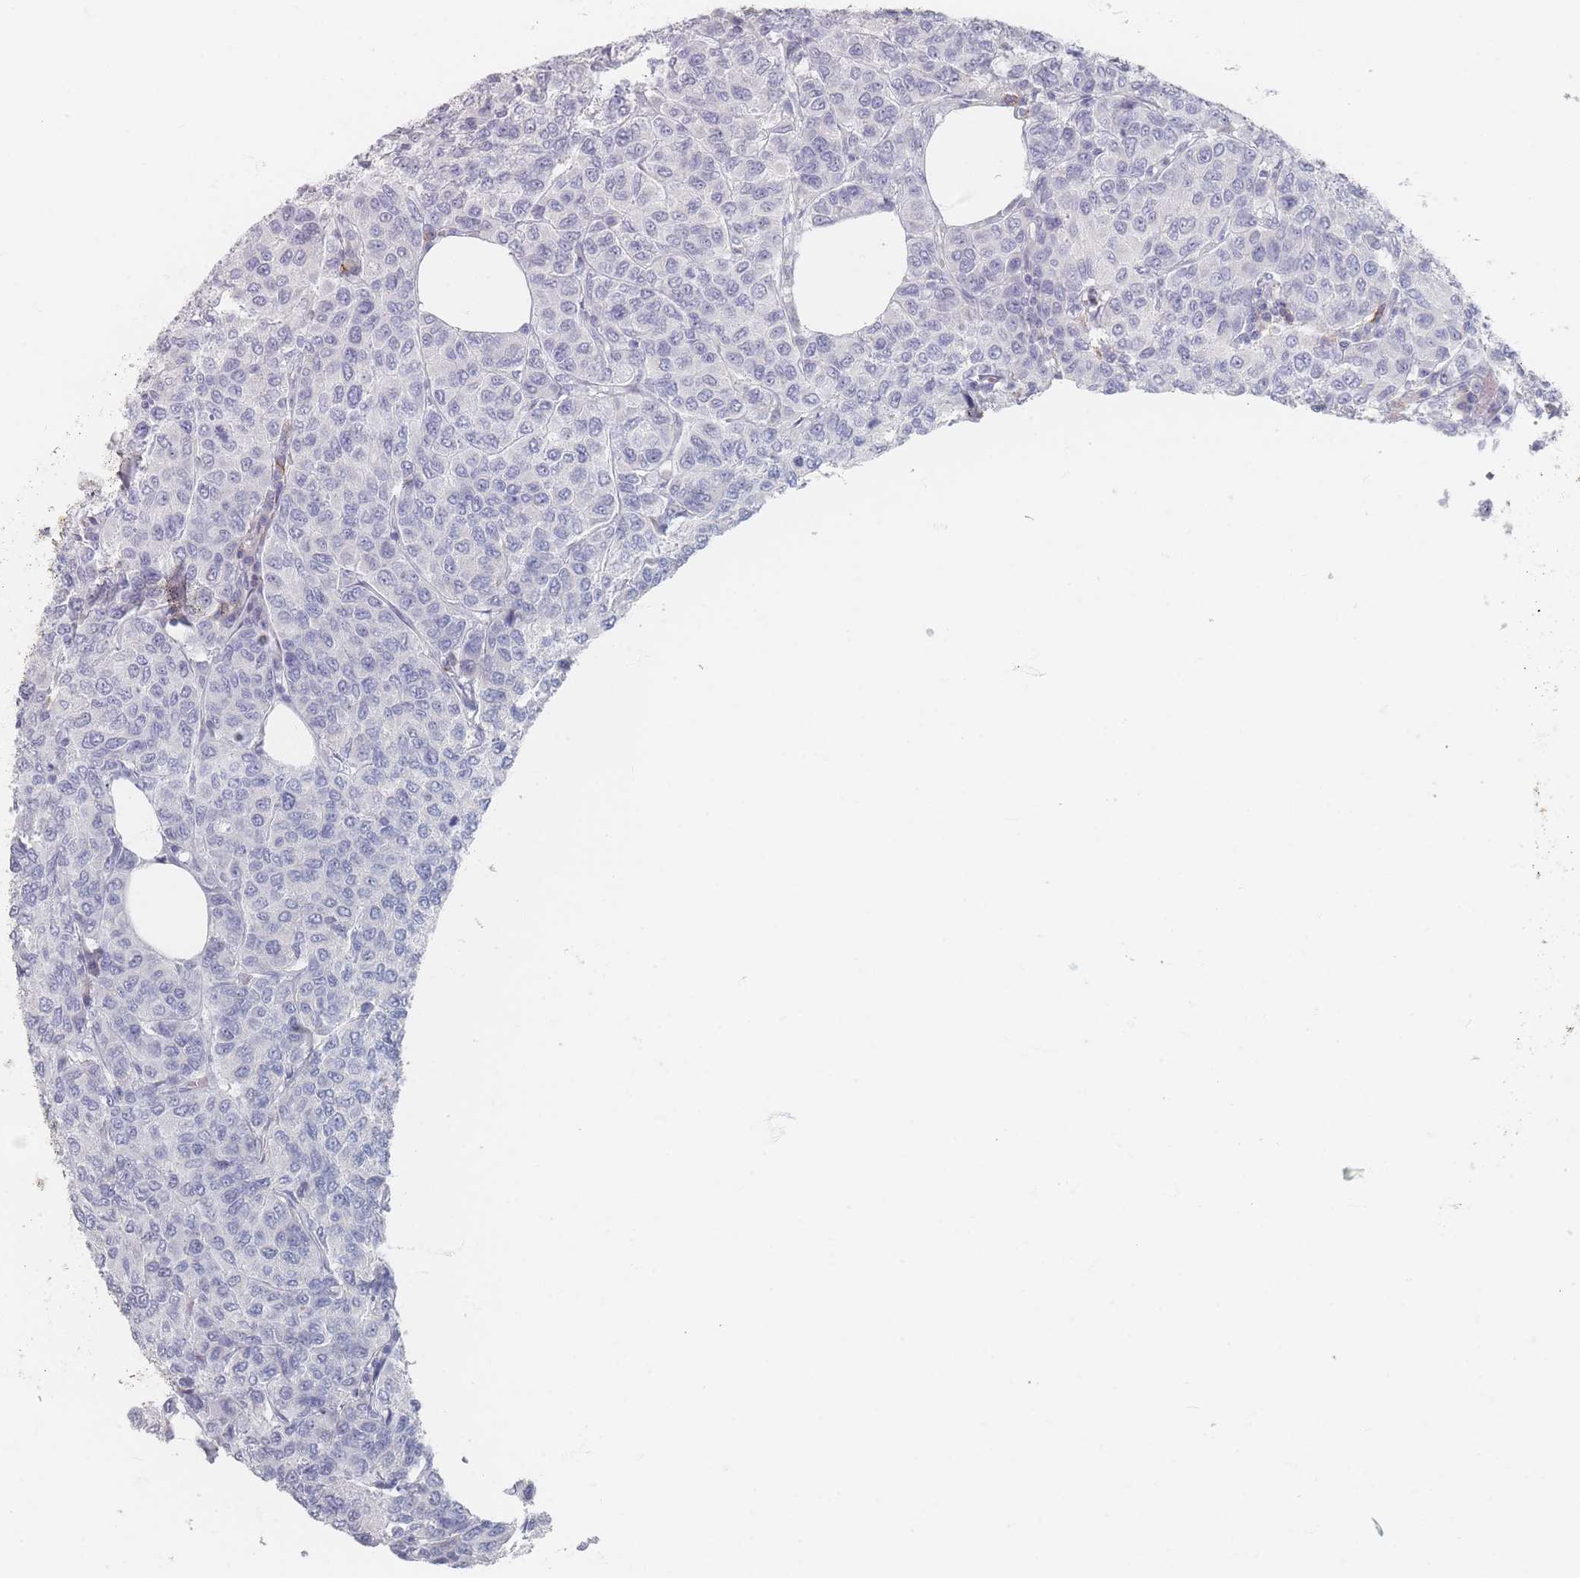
{"staining": {"intensity": "negative", "quantity": "none", "location": "none"}, "tissue": "breast cancer", "cell_type": "Tumor cells", "image_type": "cancer", "snomed": [{"axis": "morphology", "description": "Duct carcinoma"}, {"axis": "topography", "description": "Breast"}], "caption": "Immunohistochemical staining of human breast infiltrating ductal carcinoma shows no significant positivity in tumor cells.", "gene": "CD37", "patient": {"sex": "female", "age": 55}}